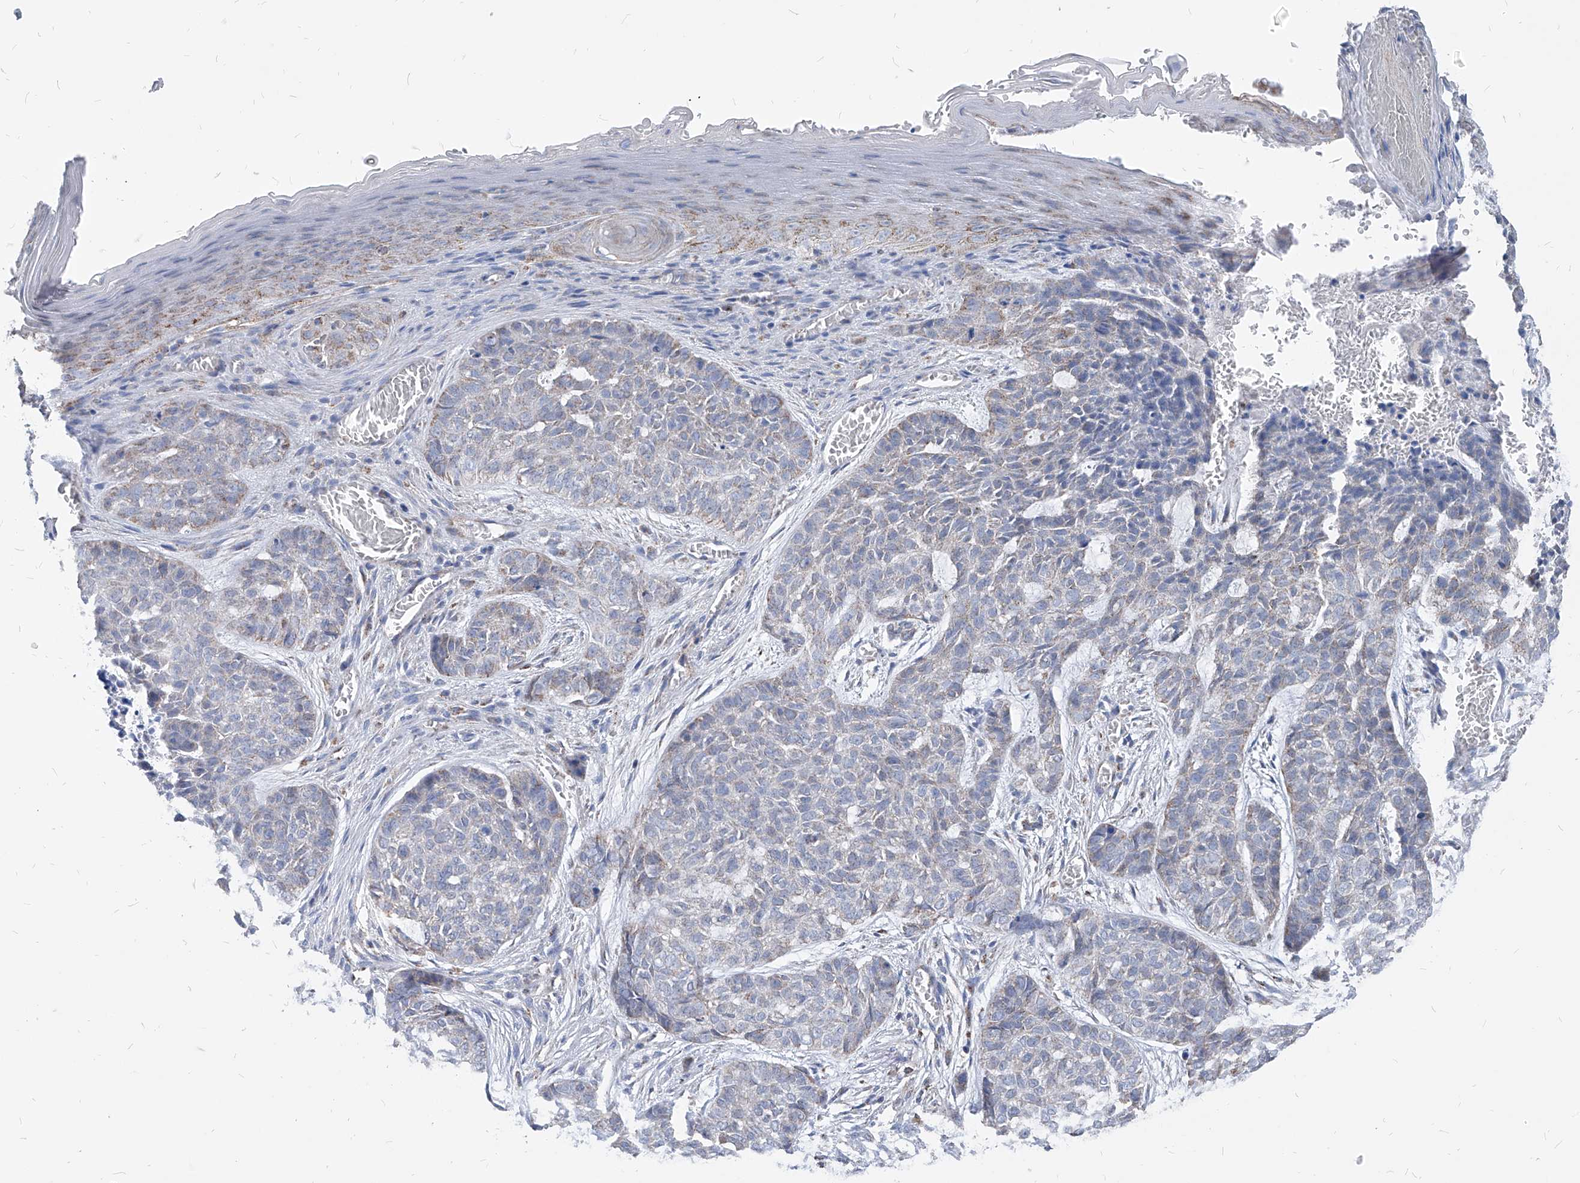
{"staining": {"intensity": "negative", "quantity": "none", "location": "none"}, "tissue": "skin cancer", "cell_type": "Tumor cells", "image_type": "cancer", "snomed": [{"axis": "morphology", "description": "Basal cell carcinoma"}, {"axis": "topography", "description": "Skin"}], "caption": "Immunohistochemical staining of basal cell carcinoma (skin) reveals no significant positivity in tumor cells.", "gene": "AGPS", "patient": {"sex": "female", "age": 64}}